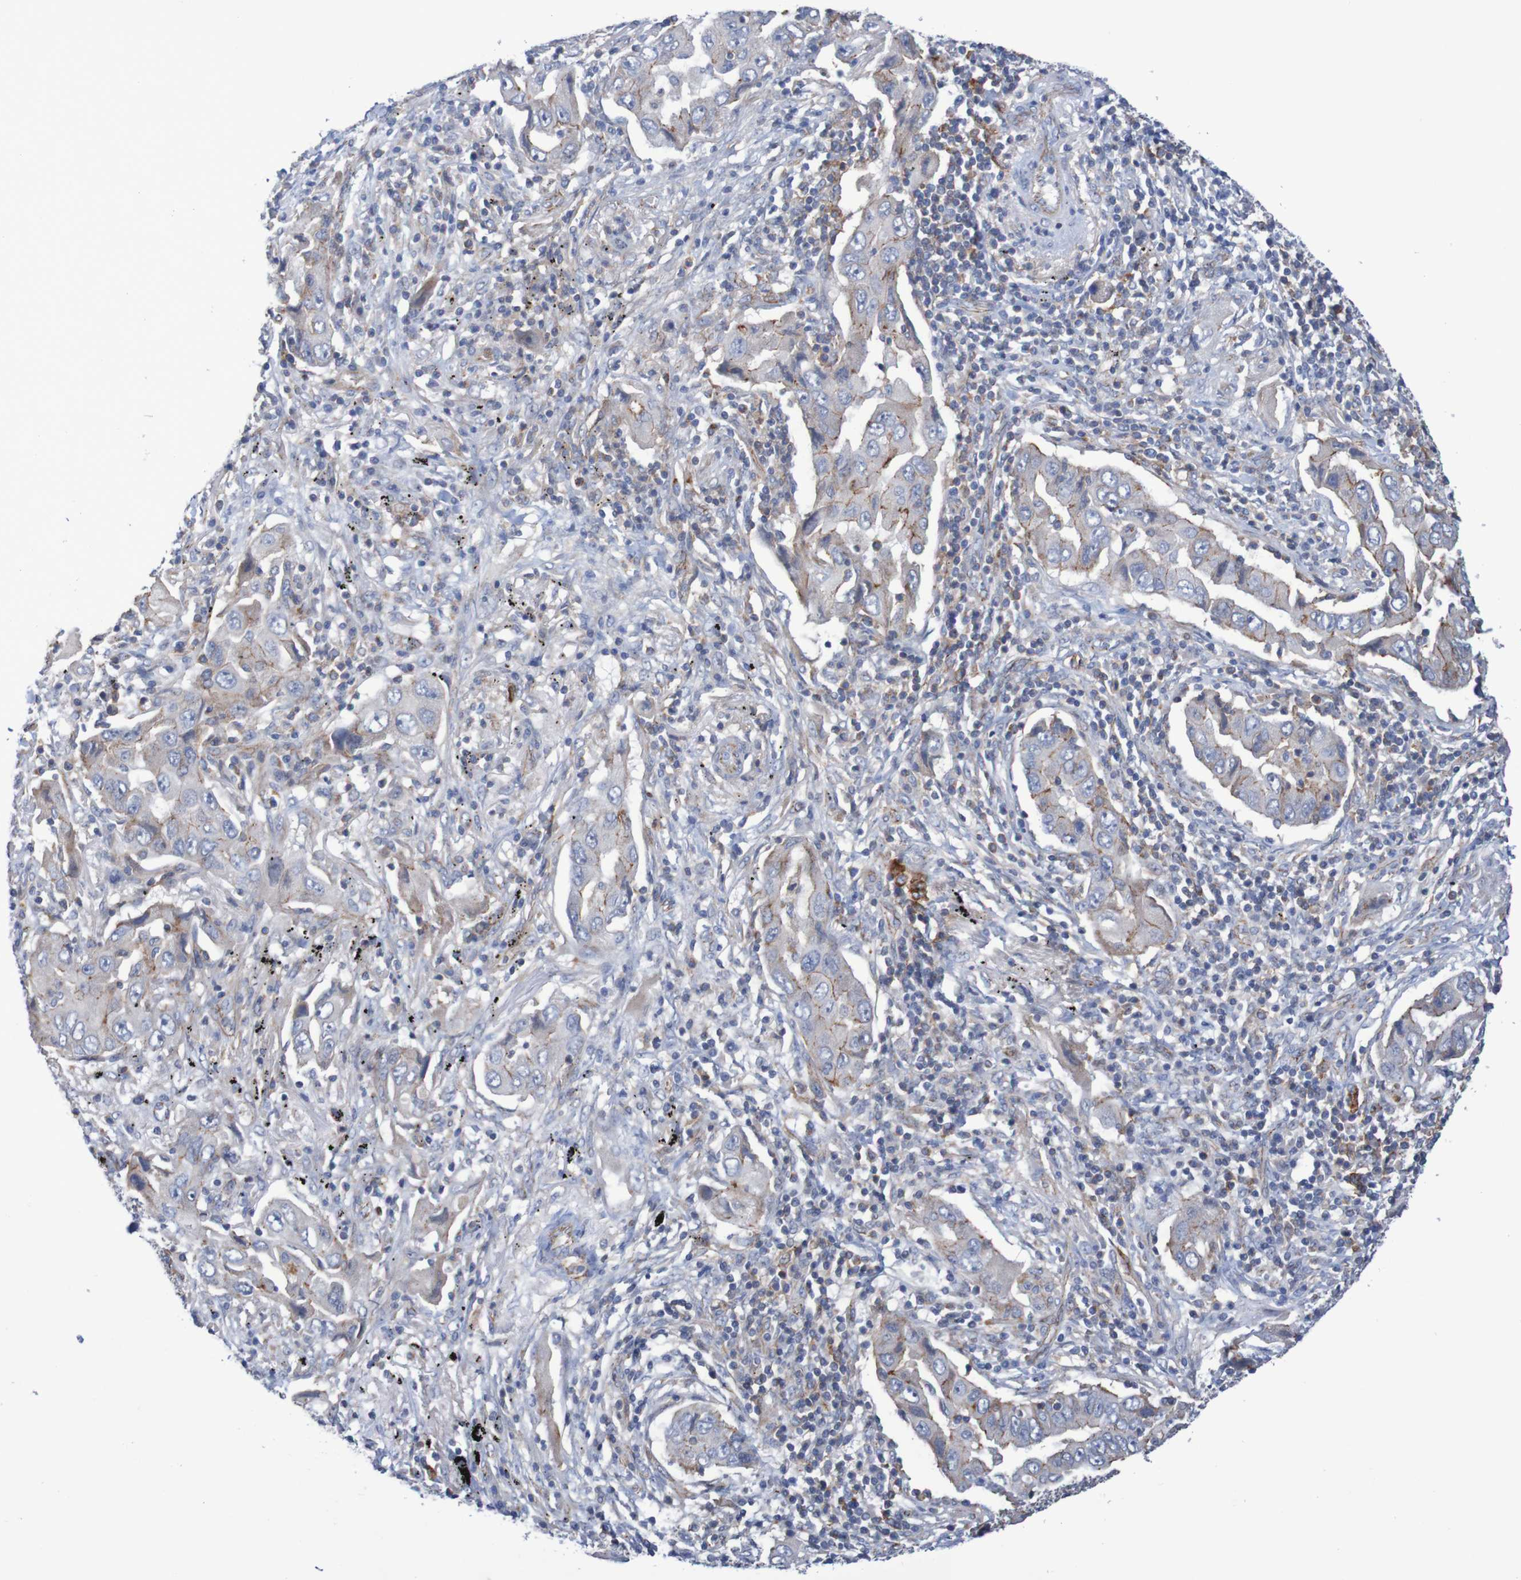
{"staining": {"intensity": "moderate", "quantity": "<25%", "location": "cytoplasmic/membranous"}, "tissue": "lung cancer", "cell_type": "Tumor cells", "image_type": "cancer", "snomed": [{"axis": "morphology", "description": "Adenocarcinoma, NOS"}, {"axis": "topography", "description": "Lung"}], "caption": "Immunohistochemical staining of adenocarcinoma (lung) reveals low levels of moderate cytoplasmic/membranous protein staining in about <25% of tumor cells.", "gene": "NECTIN2", "patient": {"sex": "female", "age": 65}}